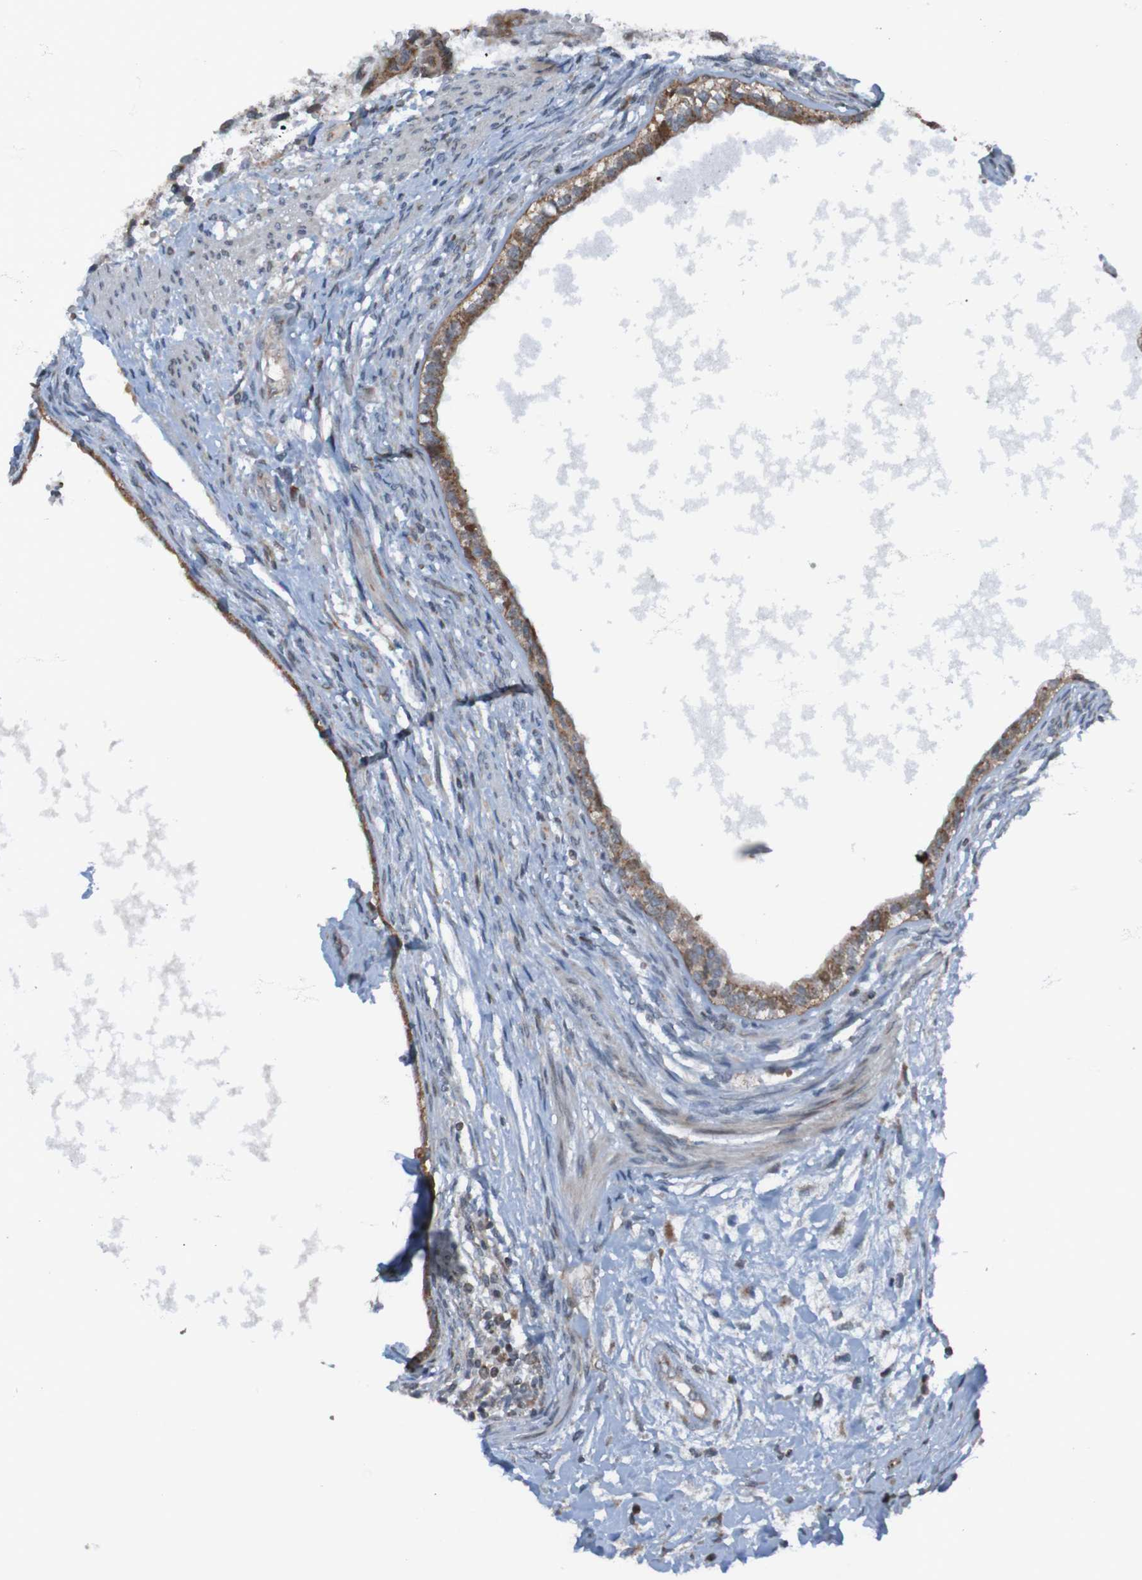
{"staining": {"intensity": "moderate", "quantity": ">75%", "location": "cytoplasmic/membranous"}, "tissue": "testis cancer", "cell_type": "Tumor cells", "image_type": "cancer", "snomed": [{"axis": "morphology", "description": "Carcinoma, Embryonal, NOS"}, {"axis": "topography", "description": "Testis"}], "caption": "Human testis cancer (embryonal carcinoma) stained with a brown dye exhibits moderate cytoplasmic/membranous positive positivity in about >75% of tumor cells.", "gene": "UNG", "patient": {"sex": "male", "age": 26}}